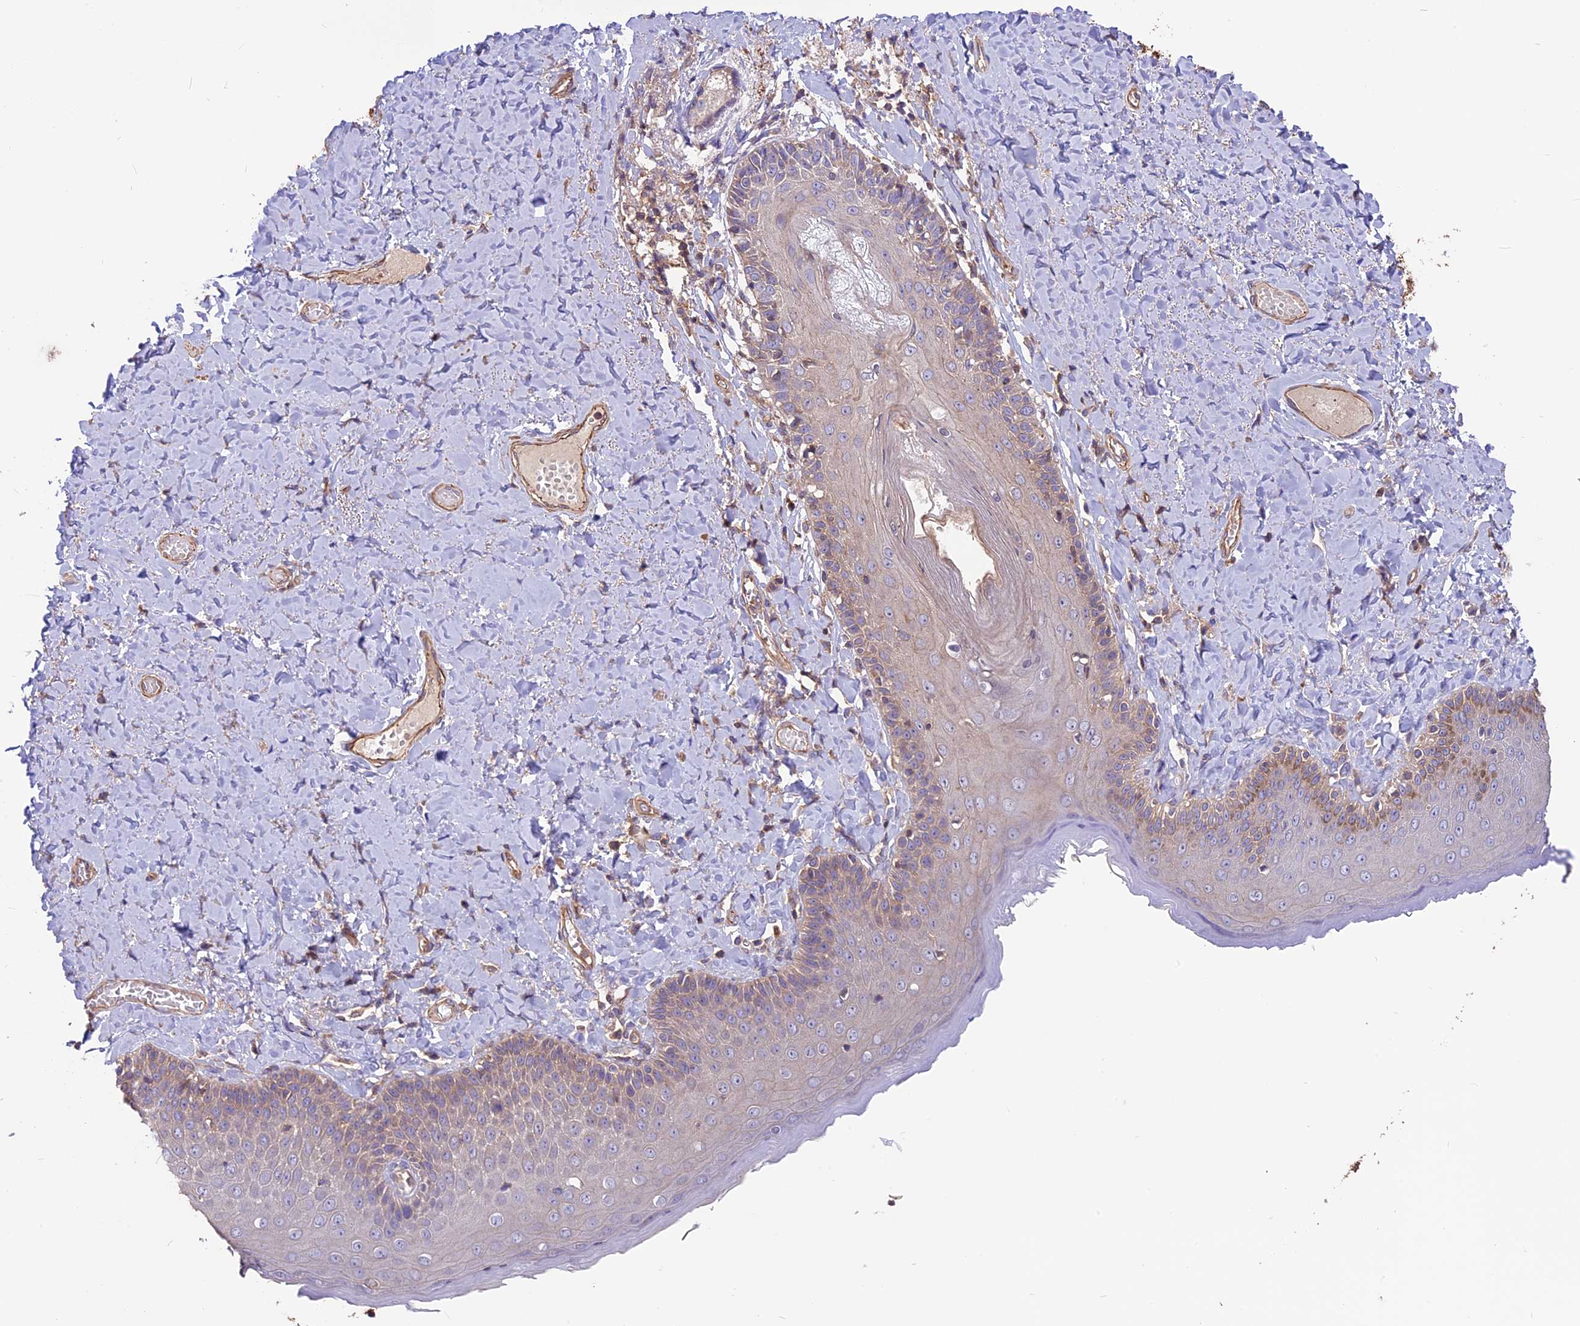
{"staining": {"intensity": "moderate", "quantity": ">75%", "location": "cytoplasmic/membranous"}, "tissue": "skin", "cell_type": "Epidermal cells", "image_type": "normal", "snomed": [{"axis": "morphology", "description": "Normal tissue, NOS"}, {"axis": "topography", "description": "Anal"}], "caption": "Skin stained for a protein (brown) shows moderate cytoplasmic/membranous positive staining in approximately >75% of epidermal cells.", "gene": "ANO3", "patient": {"sex": "male", "age": 69}}